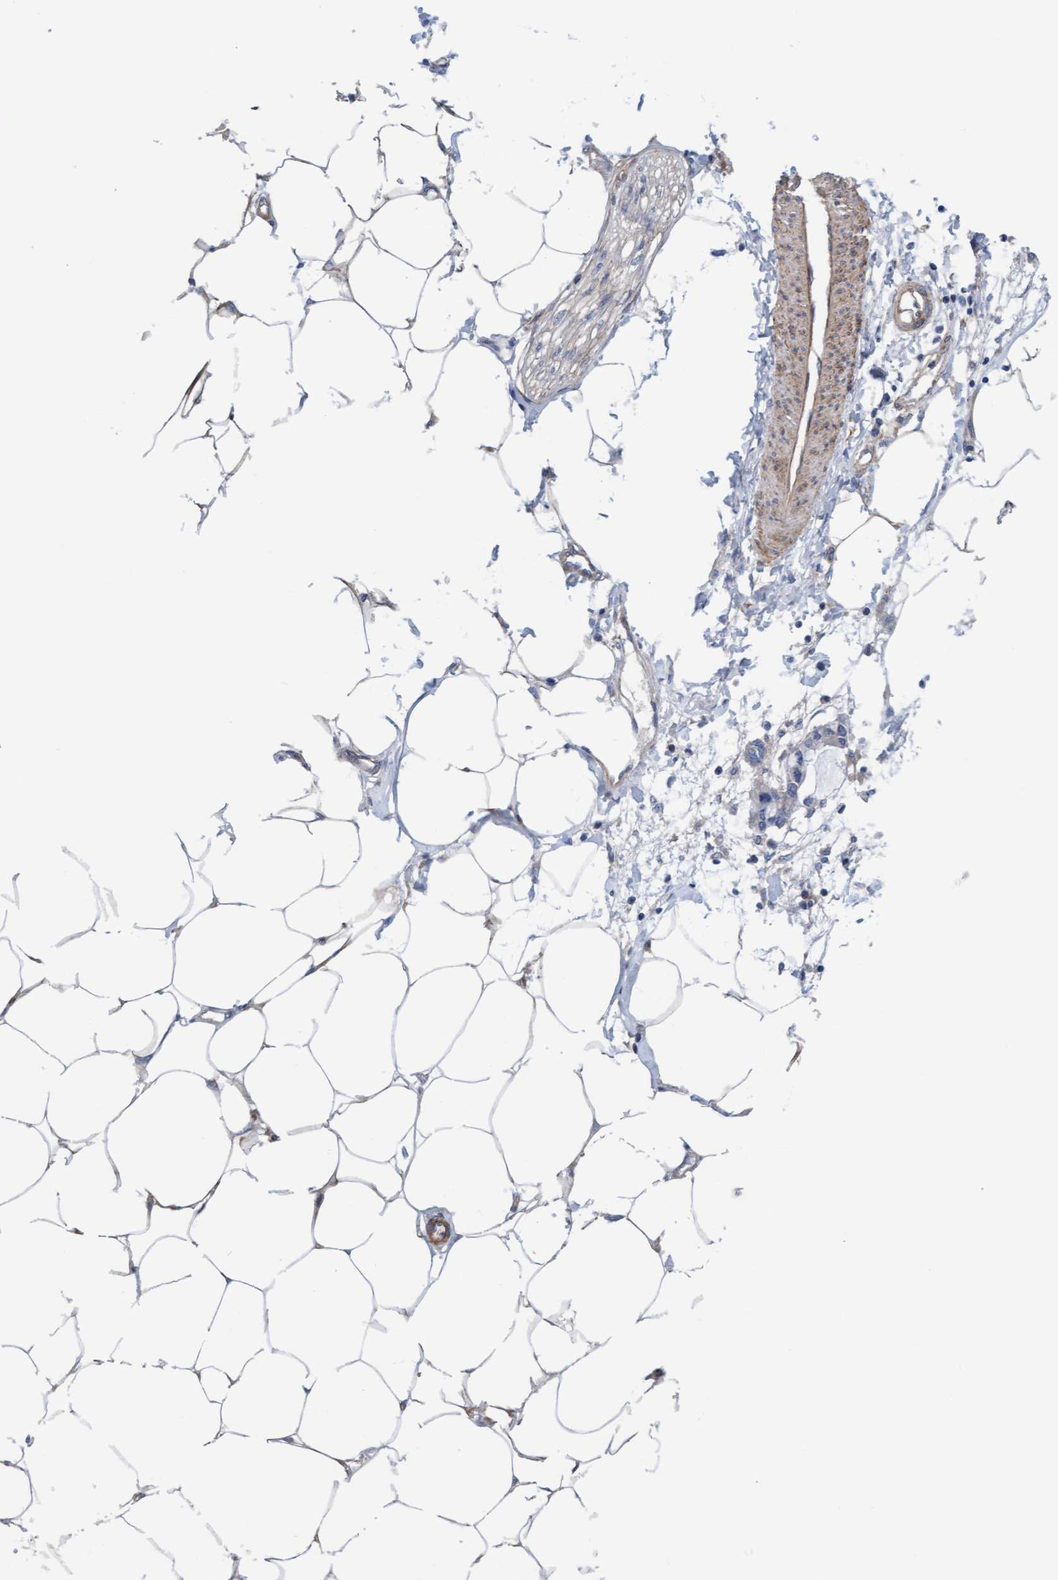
{"staining": {"intensity": "weak", "quantity": "25%-75%", "location": "cytoplasmic/membranous"}, "tissue": "adipose tissue", "cell_type": "Adipocytes", "image_type": "normal", "snomed": [{"axis": "morphology", "description": "Normal tissue, NOS"}, {"axis": "morphology", "description": "Adenocarcinoma, NOS"}, {"axis": "topography", "description": "Colon"}, {"axis": "topography", "description": "Peripheral nerve tissue"}], "caption": "DAB immunohistochemical staining of benign adipose tissue exhibits weak cytoplasmic/membranous protein positivity in approximately 25%-75% of adipocytes.", "gene": "CDK5RAP3", "patient": {"sex": "male", "age": 14}}